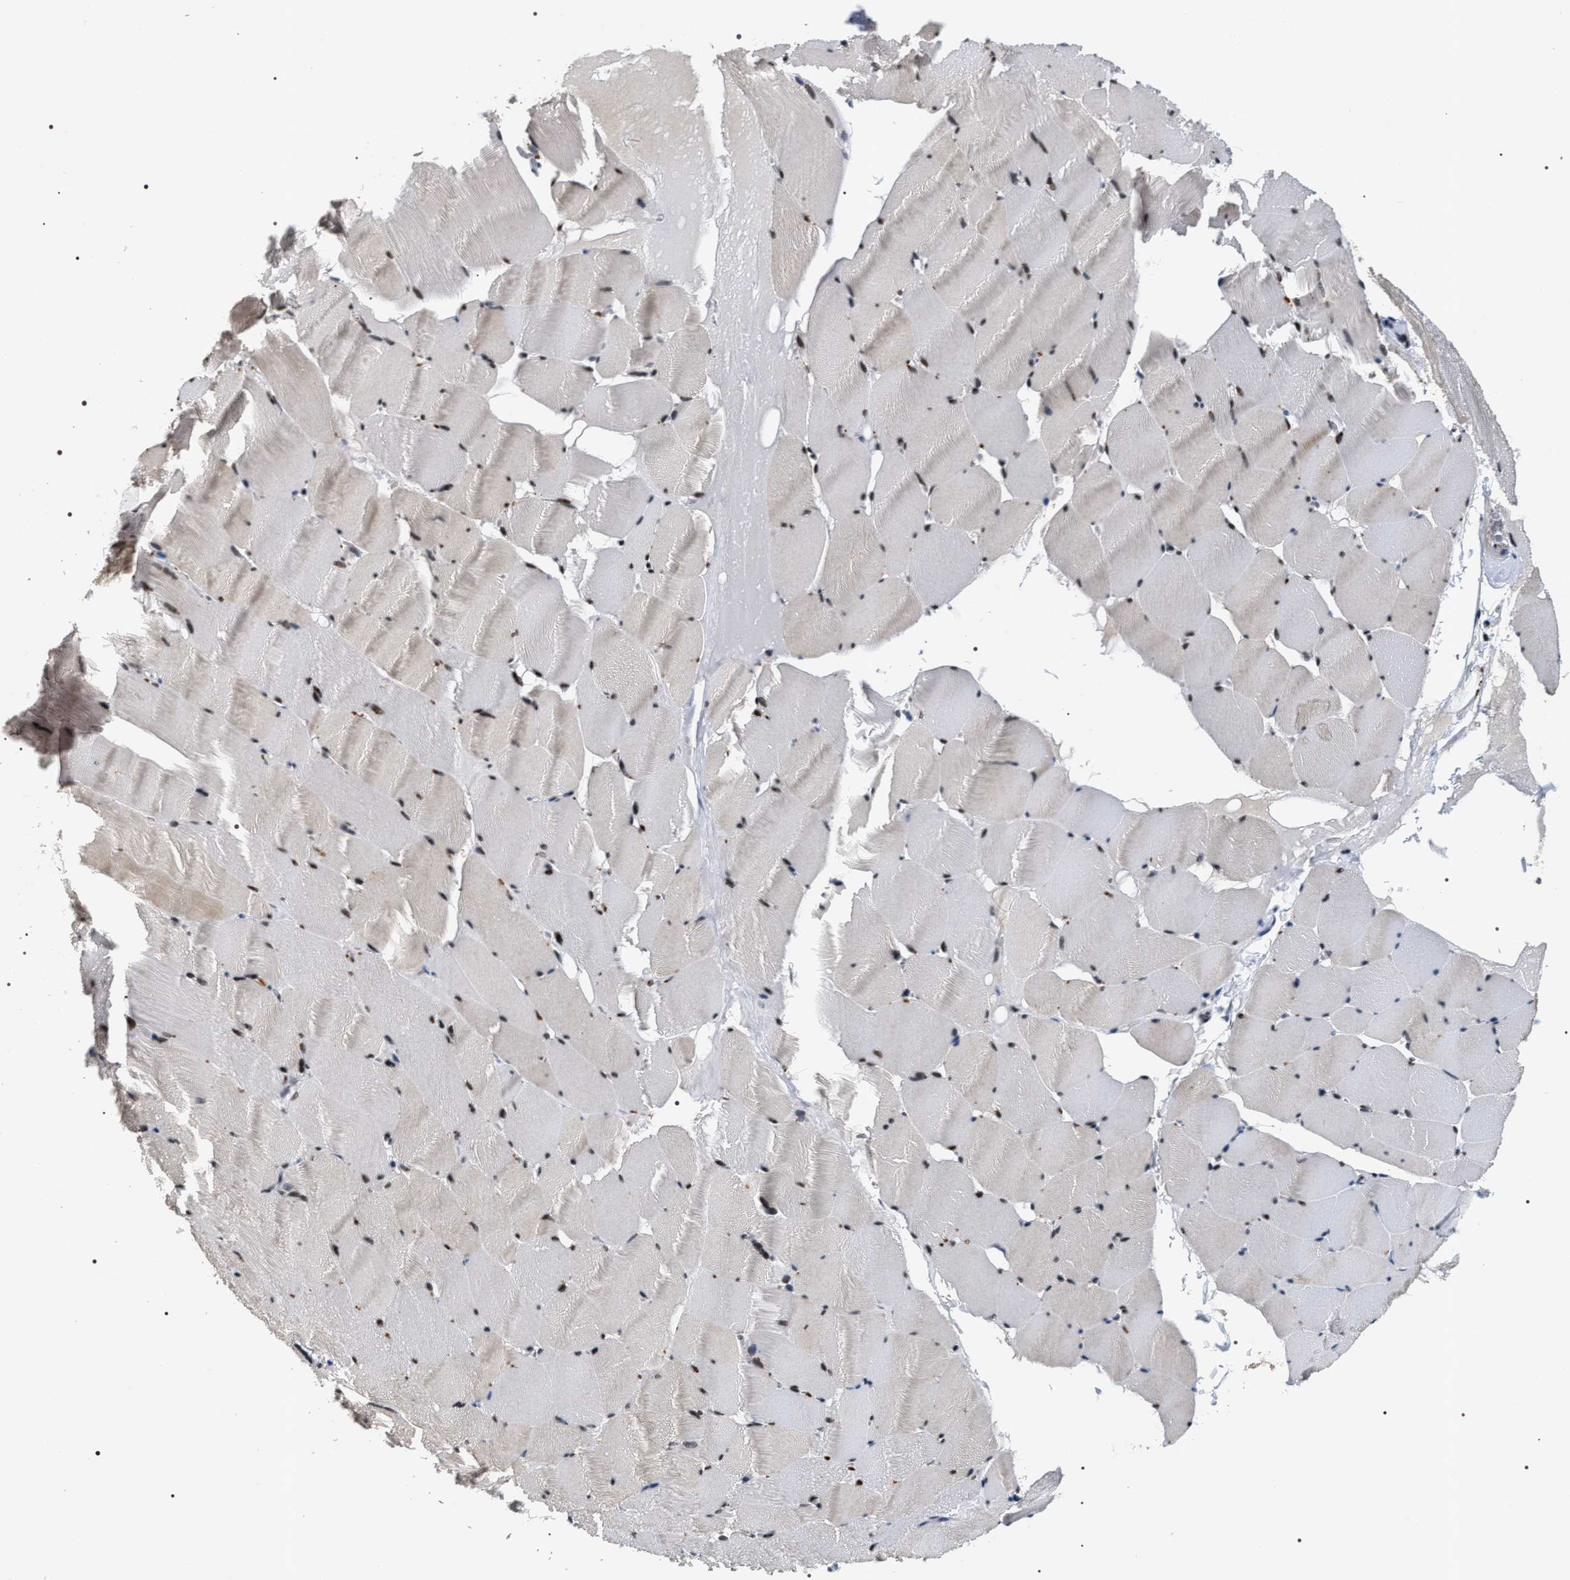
{"staining": {"intensity": "moderate", "quantity": "25%-75%", "location": "nuclear"}, "tissue": "skeletal muscle", "cell_type": "Myocytes", "image_type": "normal", "snomed": [{"axis": "morphology", "description": "Normal tissue, NOS"}, {"axis": "topography", "description": "Skeletal muscle"}], "caption": "Myocytes reveal moderate nuclear staining in about 25%-75% of cells in normal skeletal muscle.", "gene": "C7orf25", "patient": {"sex": "male", "age": 62}}